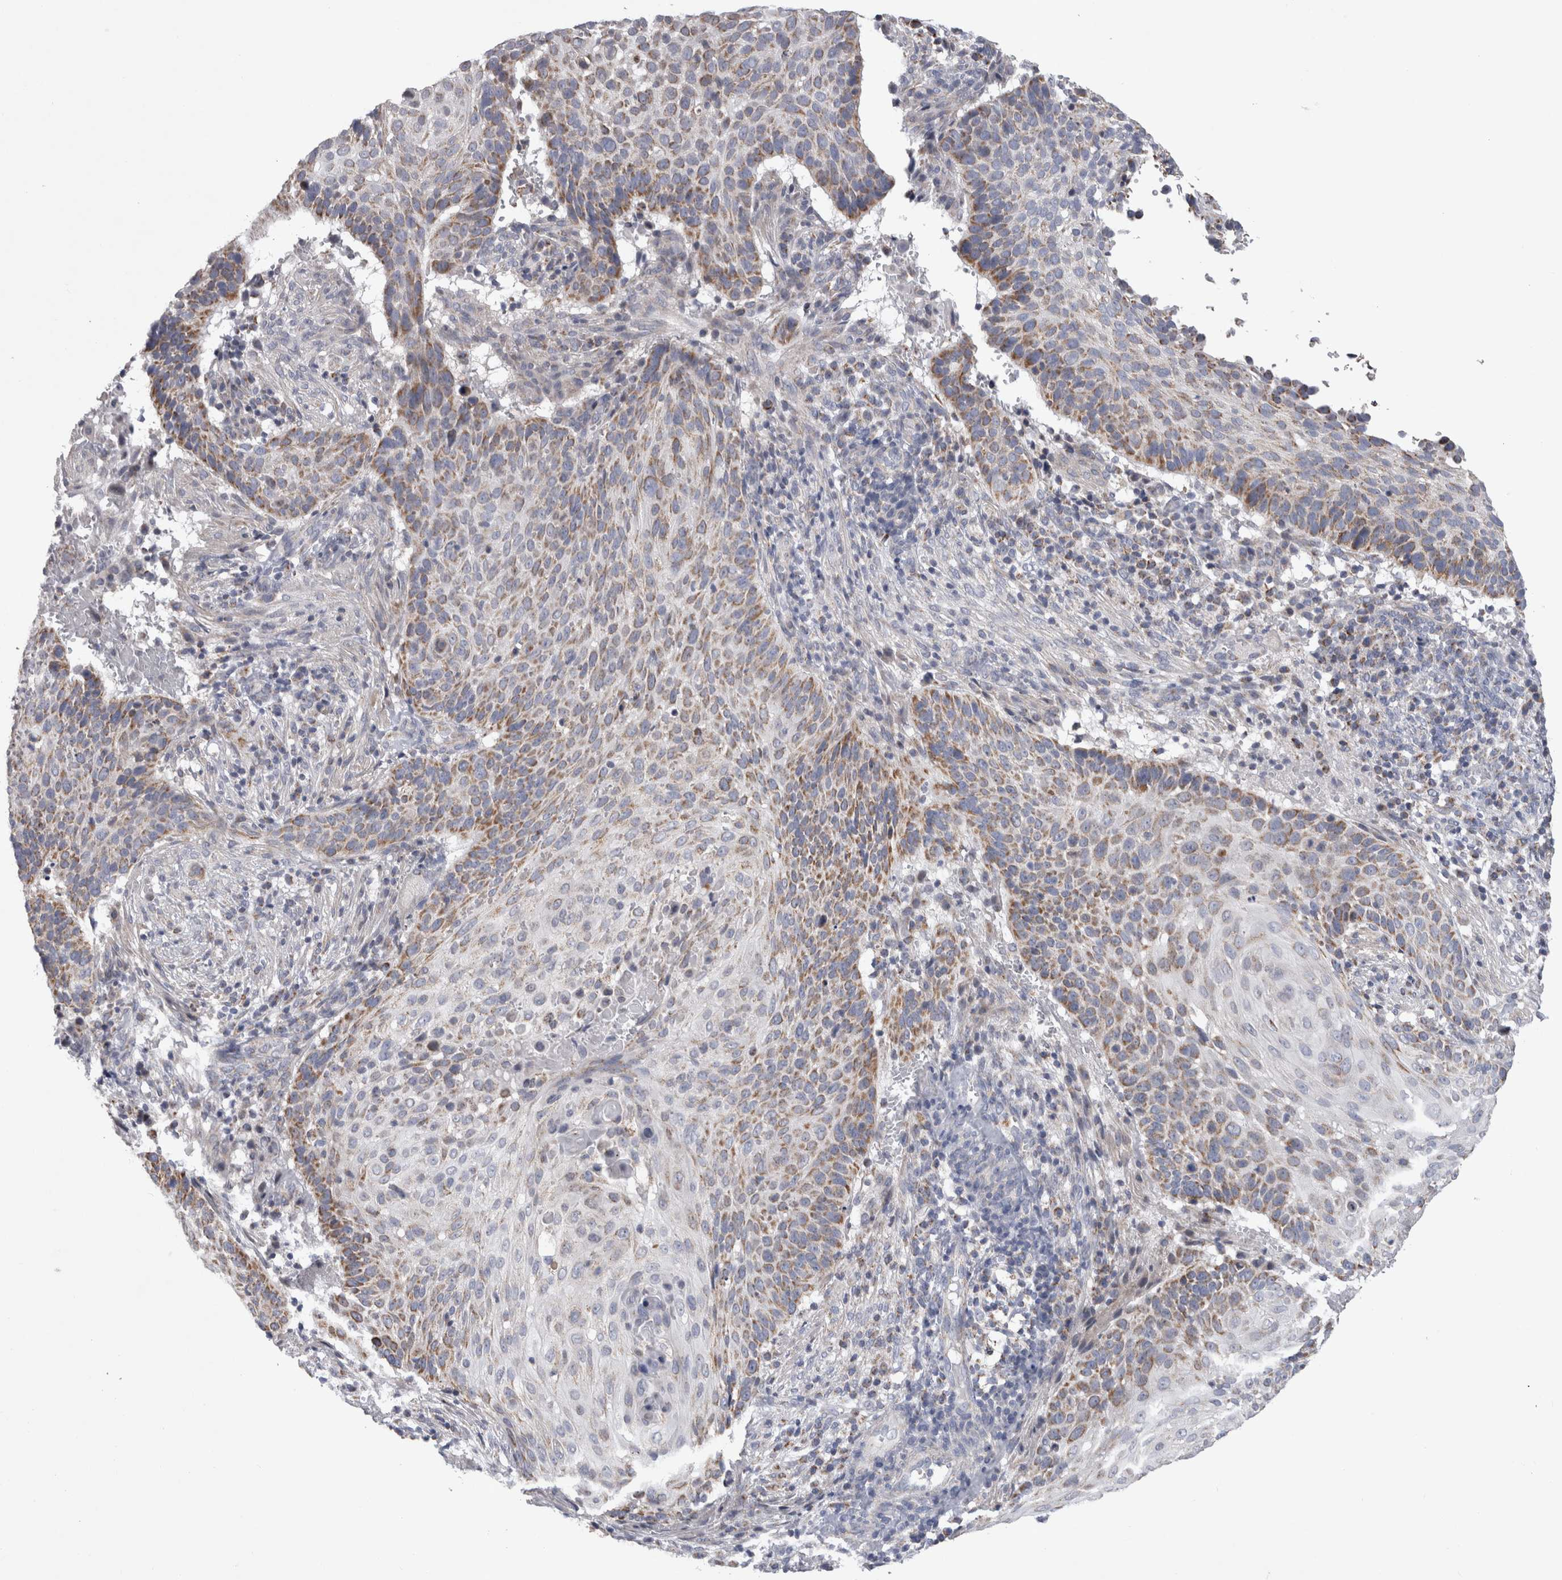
{"staining": {"intensity": "moderate", "quantity": "25%-75%", "location": "cytoplasmic/membranous"}, "tissue": "cervical cancer", "cell_type": "Tumor cells", "image_type": "cancer", "snomed": [{"axis": "morphology", "description": "Squamous cell carcinoma, NOS"}, {"axis": "topography", "description": "Cervix"}], "caption": "Cervical cancer (squamous cell carcinoma) stained for a protein (brown) reveals moderate cytoplasmic/membranous positive positivity in approximately 25%-75% of tumor cells.", "gene": "HDHD3", "patient": {"sex": "female", "age": 74}}